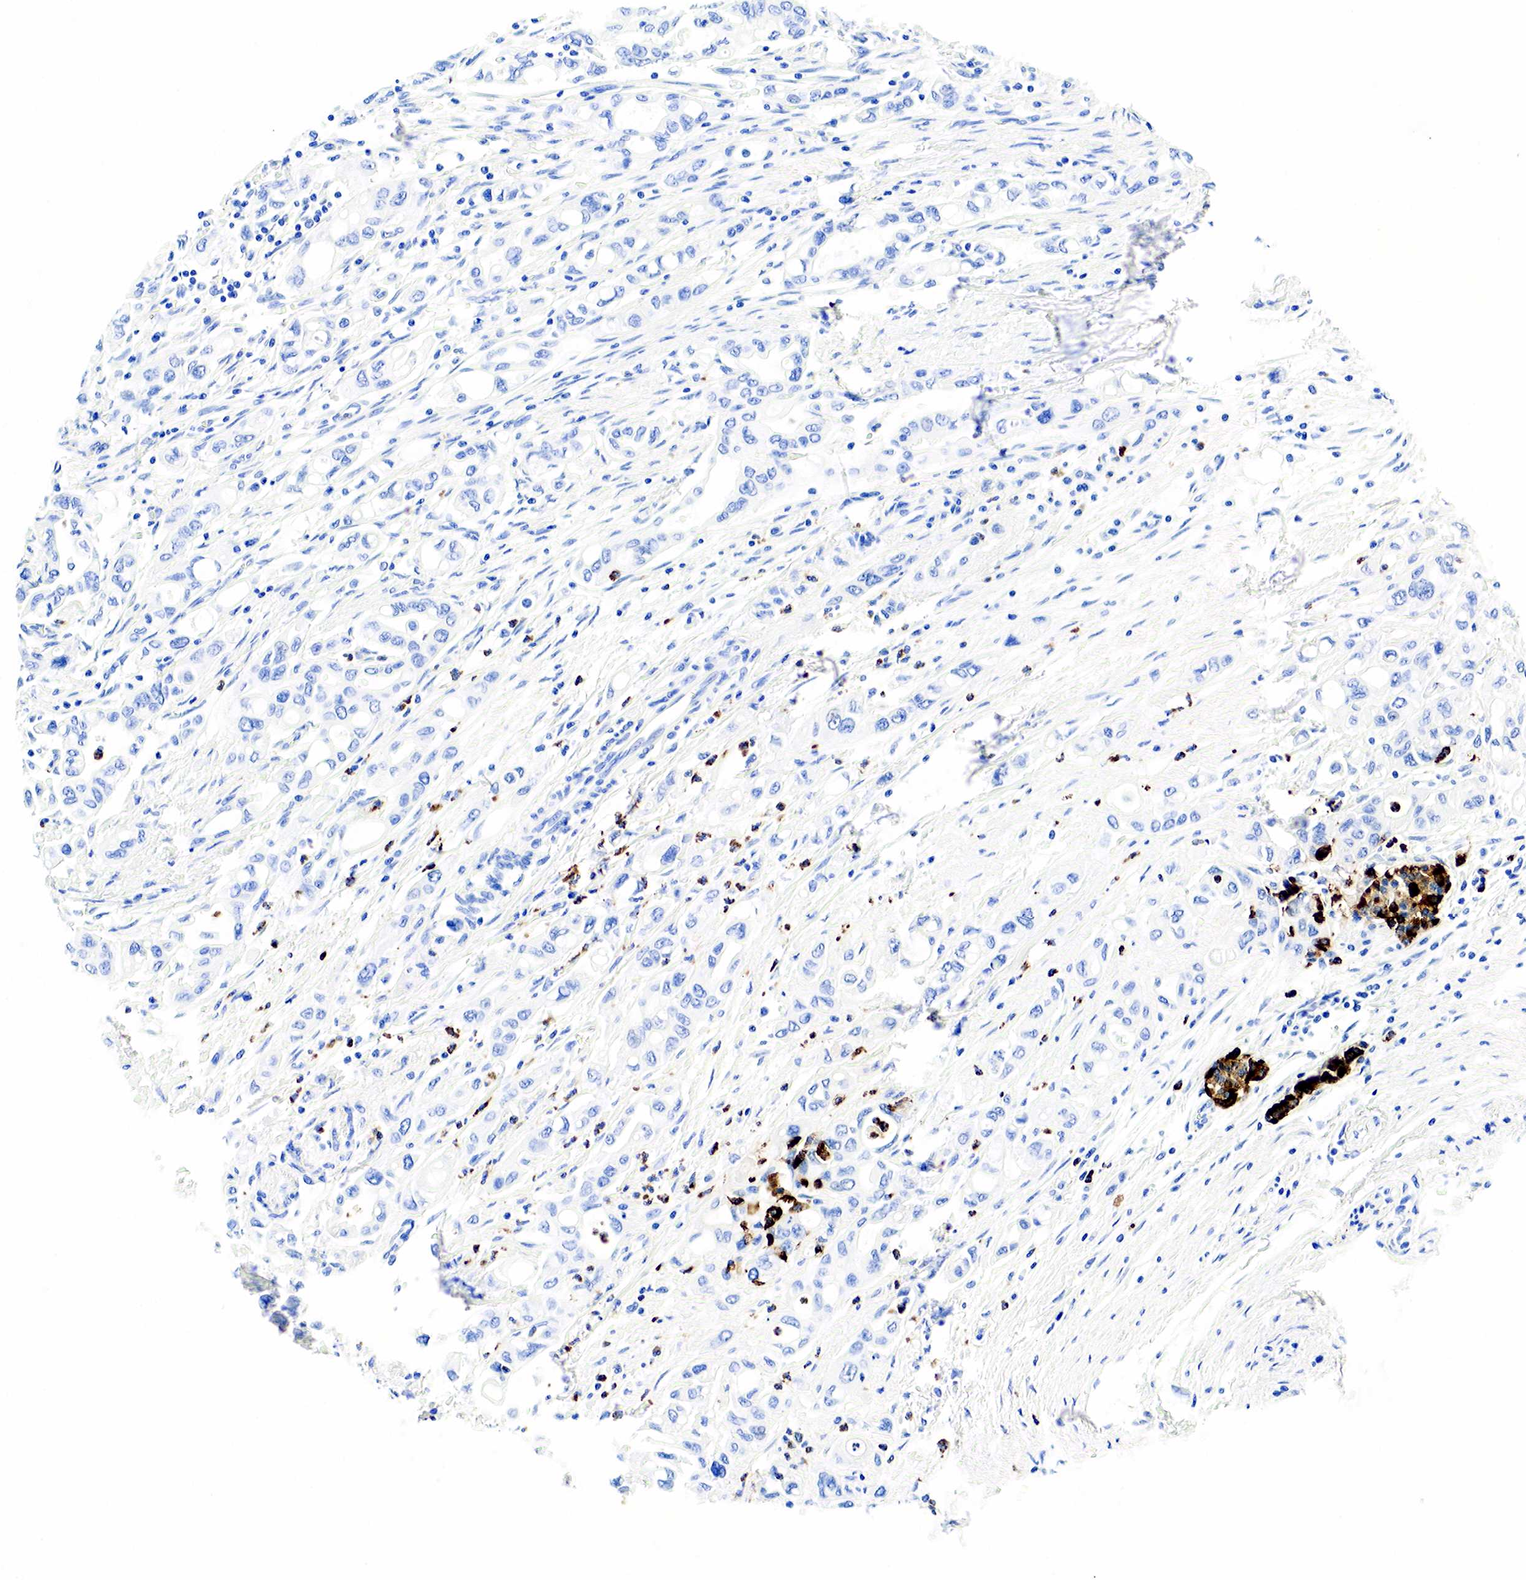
{"staining": {"intensity": "negative", "quantity": "none", "location": "none"}, "tissue": "pancreatic cancer", "cell_type": "Tumor cells", "image_type": "cancer", "snomed": [{"axis": "morphology", "description": "Adenocarcinoma, NOS"}, {"axis": "topography", "description": "Pancreas"}], "caption": "High power microscopy micrograph of an immunohistochemistry (IHC) micrograph of pancreatic adenocarcinoma, revealing no significant staining in tumor cells.", "gene": "CHGA", "patient": {"sex": "female", "age": 57}}